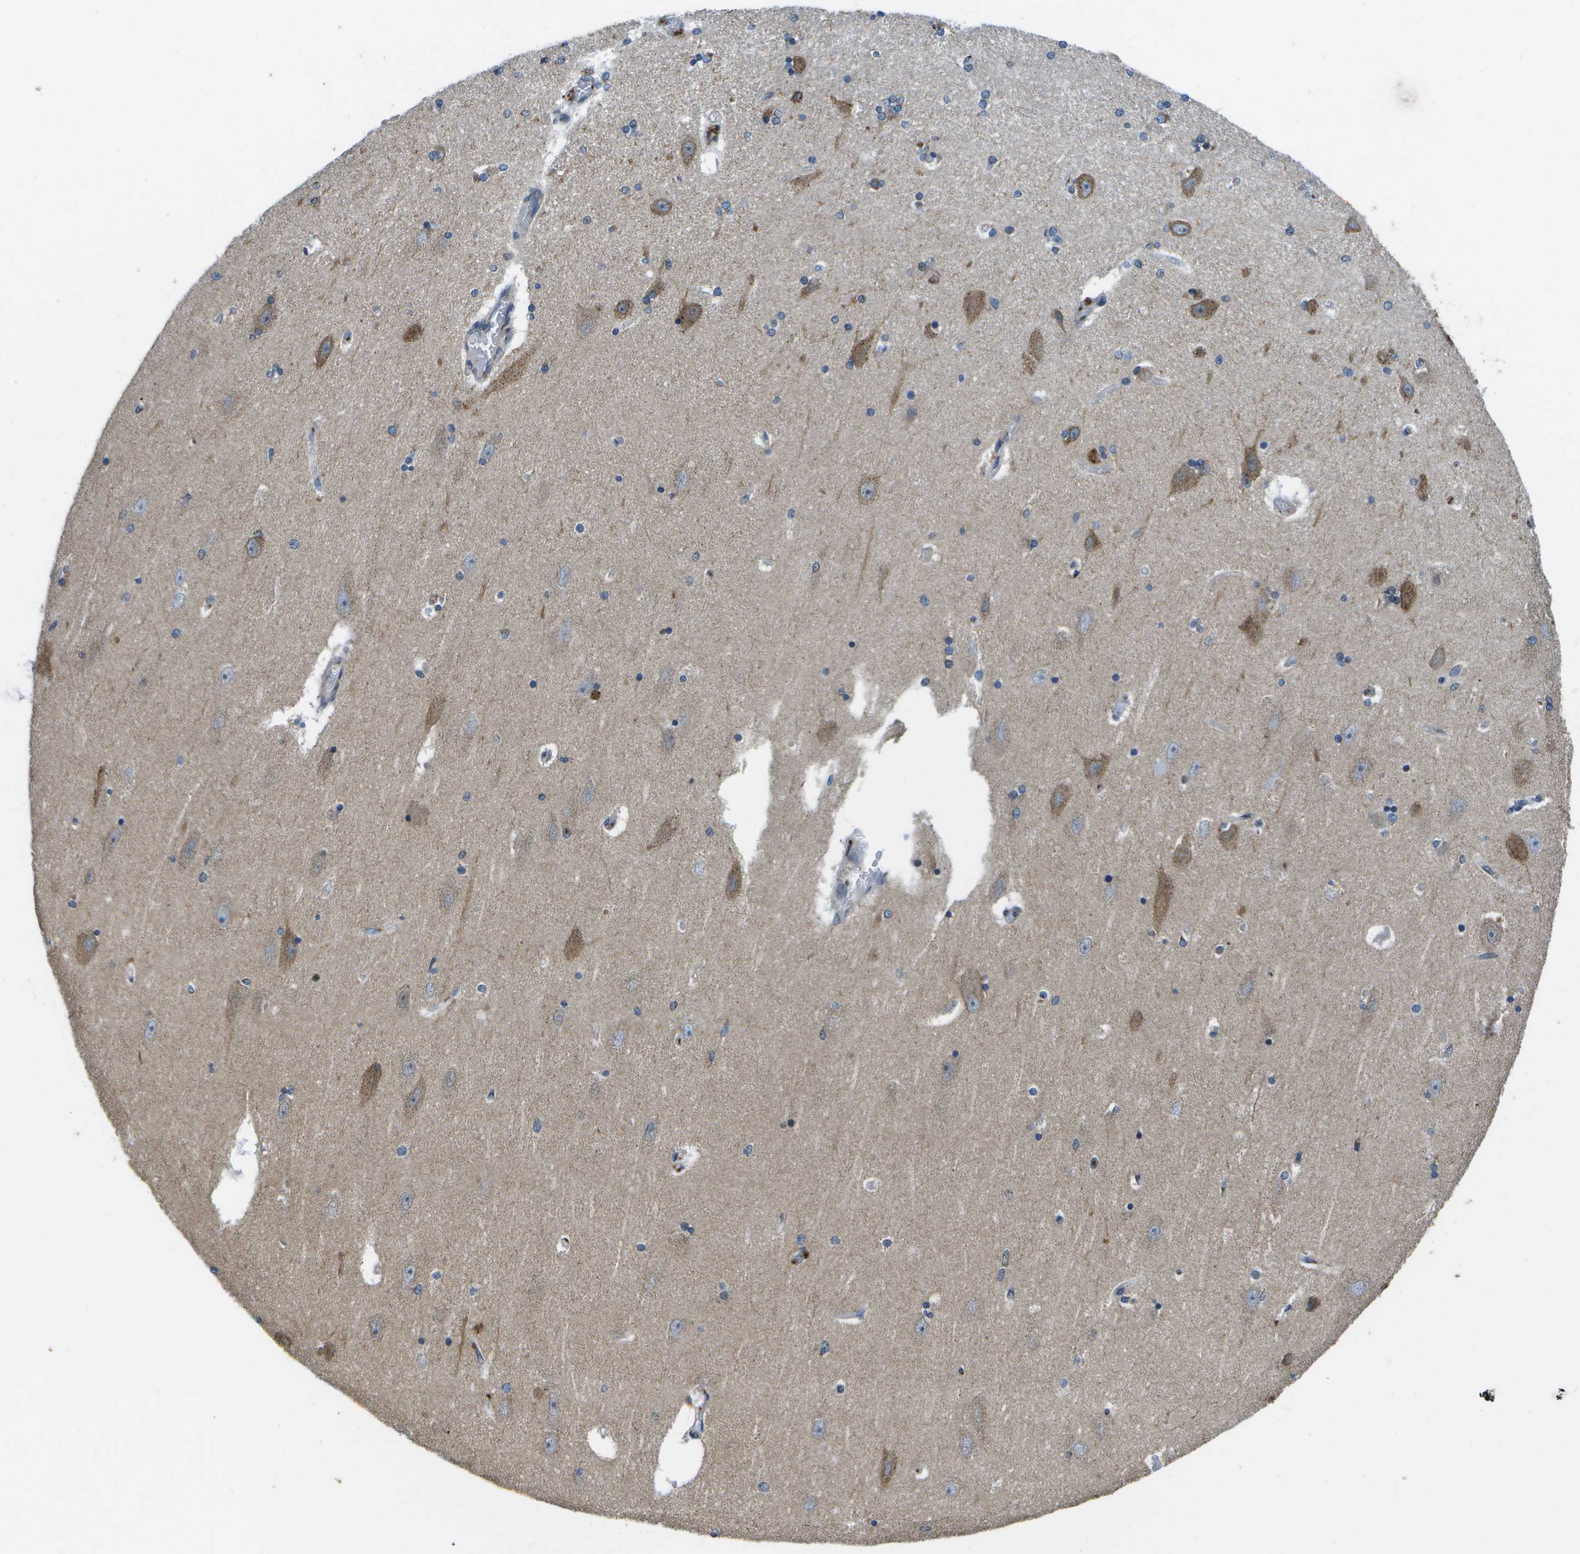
{"staining": {"intensity": "moderate", "quantity": "<25%", "location": "cytoplasmic/membranous"}, "tissue": "hippocampus", "cell_type": "Glial cells", "image_type": "normal", "snomed": [{"axis": "morphology", "description": "Normal tissue, NOS"}, {"axis": "topography", "description": "Hippocampus"}], "caption": "Approximately <25% of glial cells in unremarkable hippocampus demonstrate moderate cytoplasmic/membranous protein expression as visualized by brown immunohistochemical staining.", "gene": "GALNT15", "patient": {"sex": "female", "age": 54}}